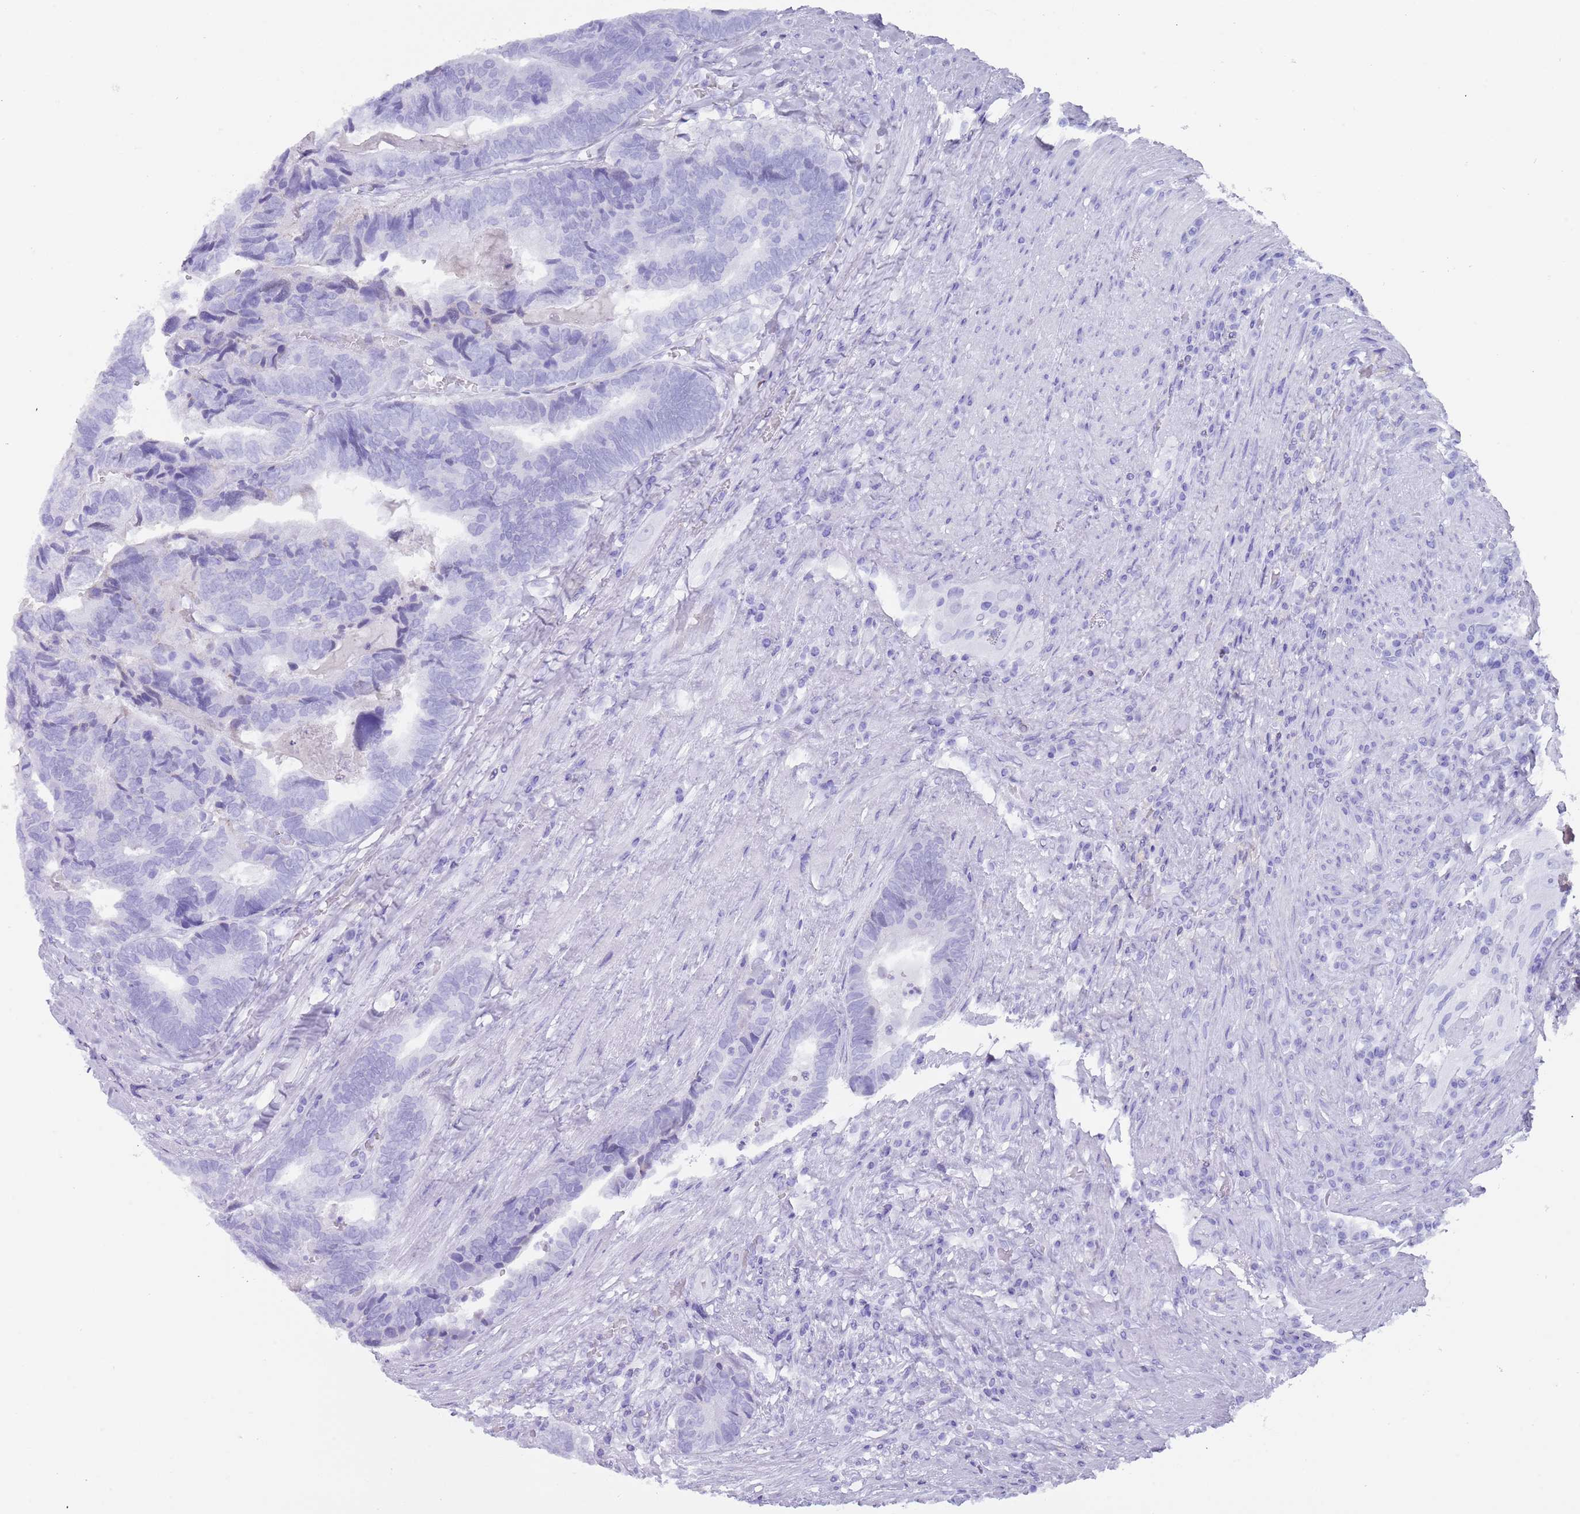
{"staining": {"intensity": "negative", "quantity": "none", "location": "none"}, "tissue": "colorectal cancer", "cell_type": "Tumor cells", "image_type": "cancer", "snomed": [{"axis": "morphology", "description": "Adenocarcinoma, NOS"}, {"axis": "topography", "description": "Colon"}], "caption": "Human colorectal cancer stained for a protein using IHC reveals no positivity in tumor cells.", "gene": "HDAC8", "patient": {"sex": "female", "age": 67}}